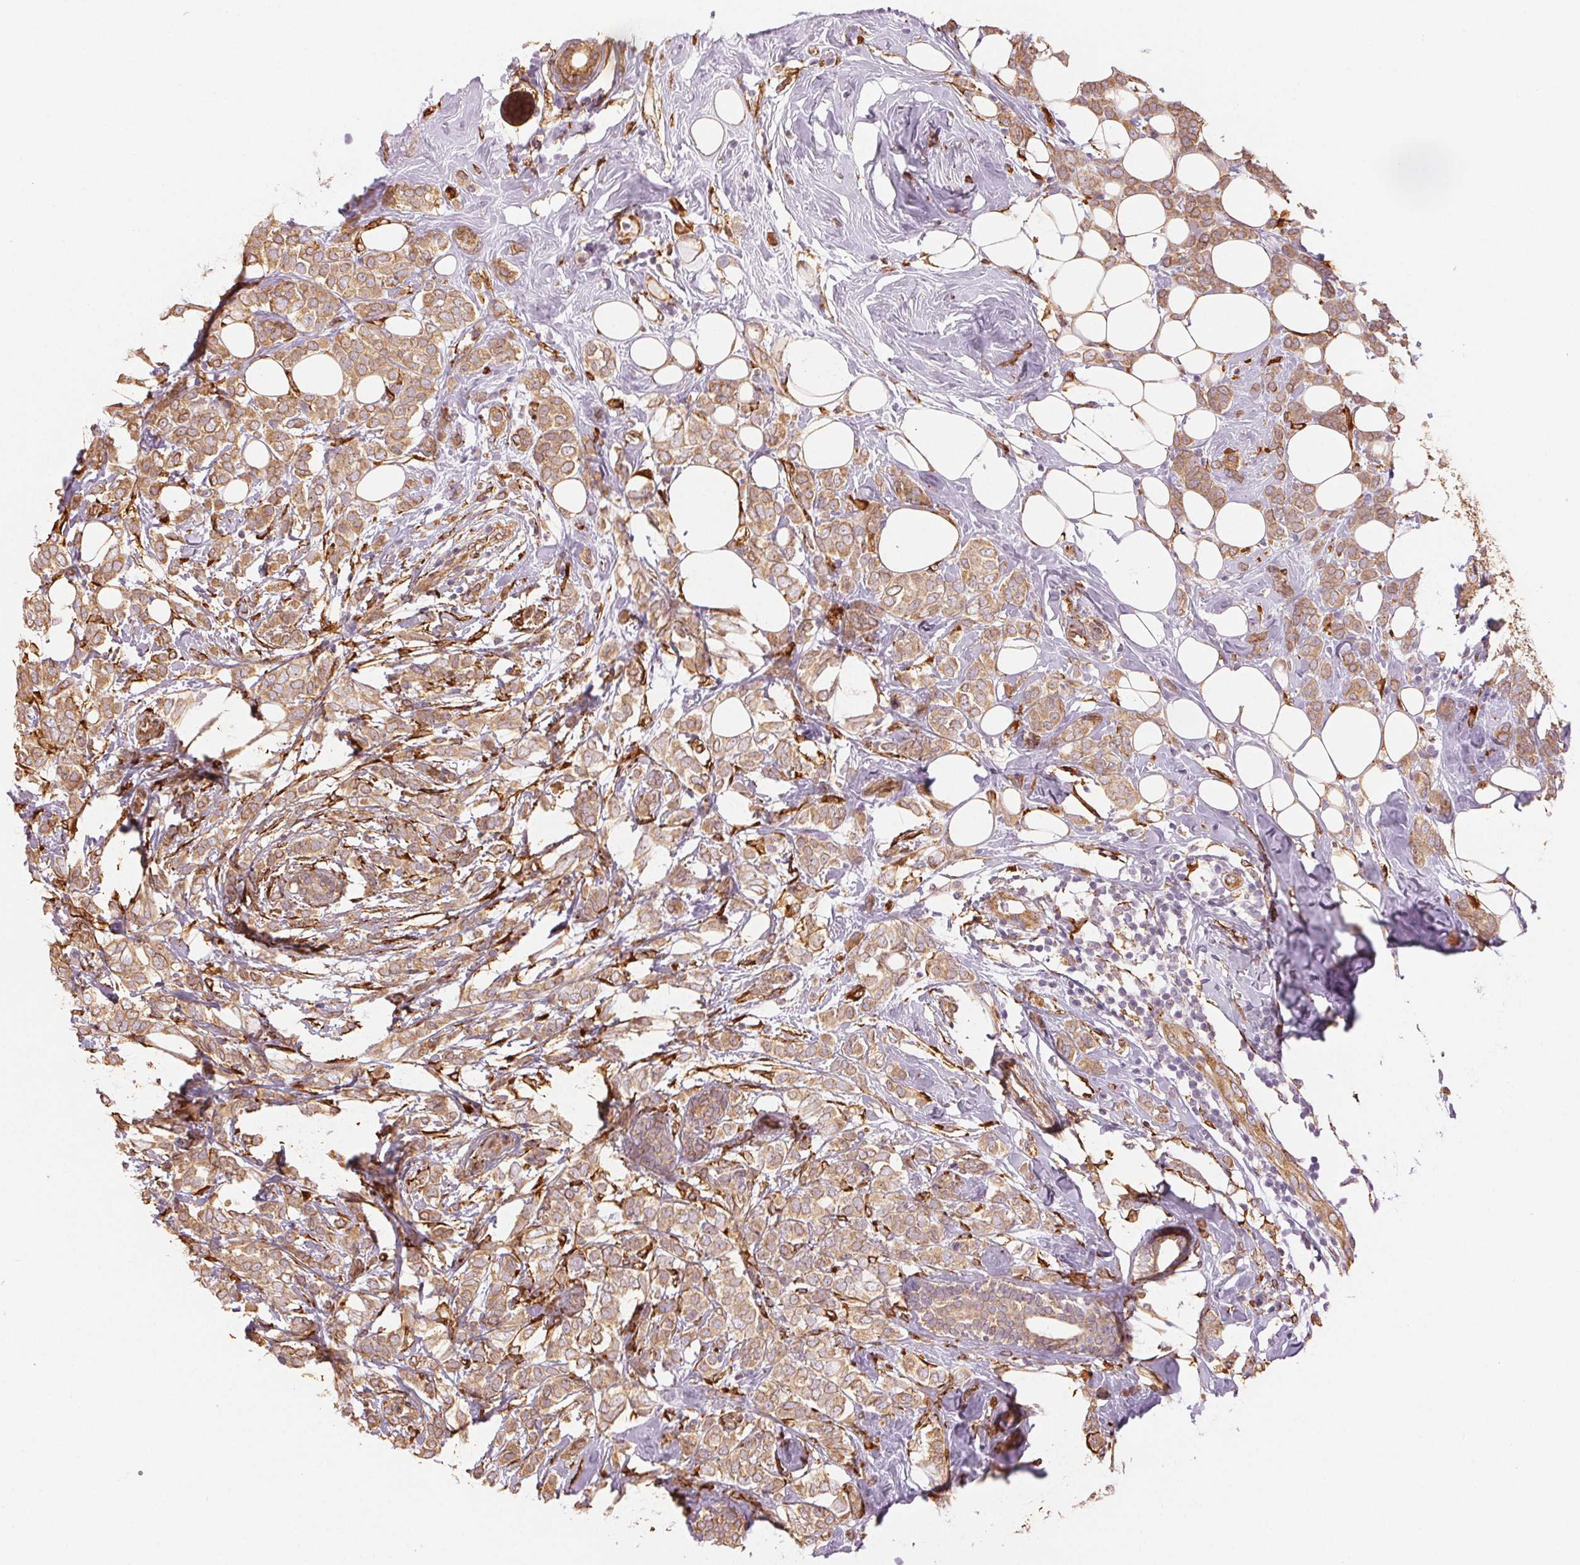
{"staining": {"intensity": "moderate", "quantity": ">75%", "location": "cytoplasmic/membranous"}, "tissue": "breast cancer", "cell_type": "Tumor cells", "image_type": "cancer", "snomed": [{"axis": "morphology", "description": "Lobular carcinoma"}, {"axis": "topography", "description": "Breast"}], "caption": "High-power microscopy captured an immunohistochemistry image of breast cancer (lobular carcinoma), revealing moderate cytoplasmic/membranous positivity in about >75% of tumor cells. The staining was performed using DAB (3,3'-diaminobenzidine), with brown indicating positive protein expression. Nuclei are stained blue with hematoxylin.", "gene": "RCN3", "patient": {"sex": "female", "age": 49}}